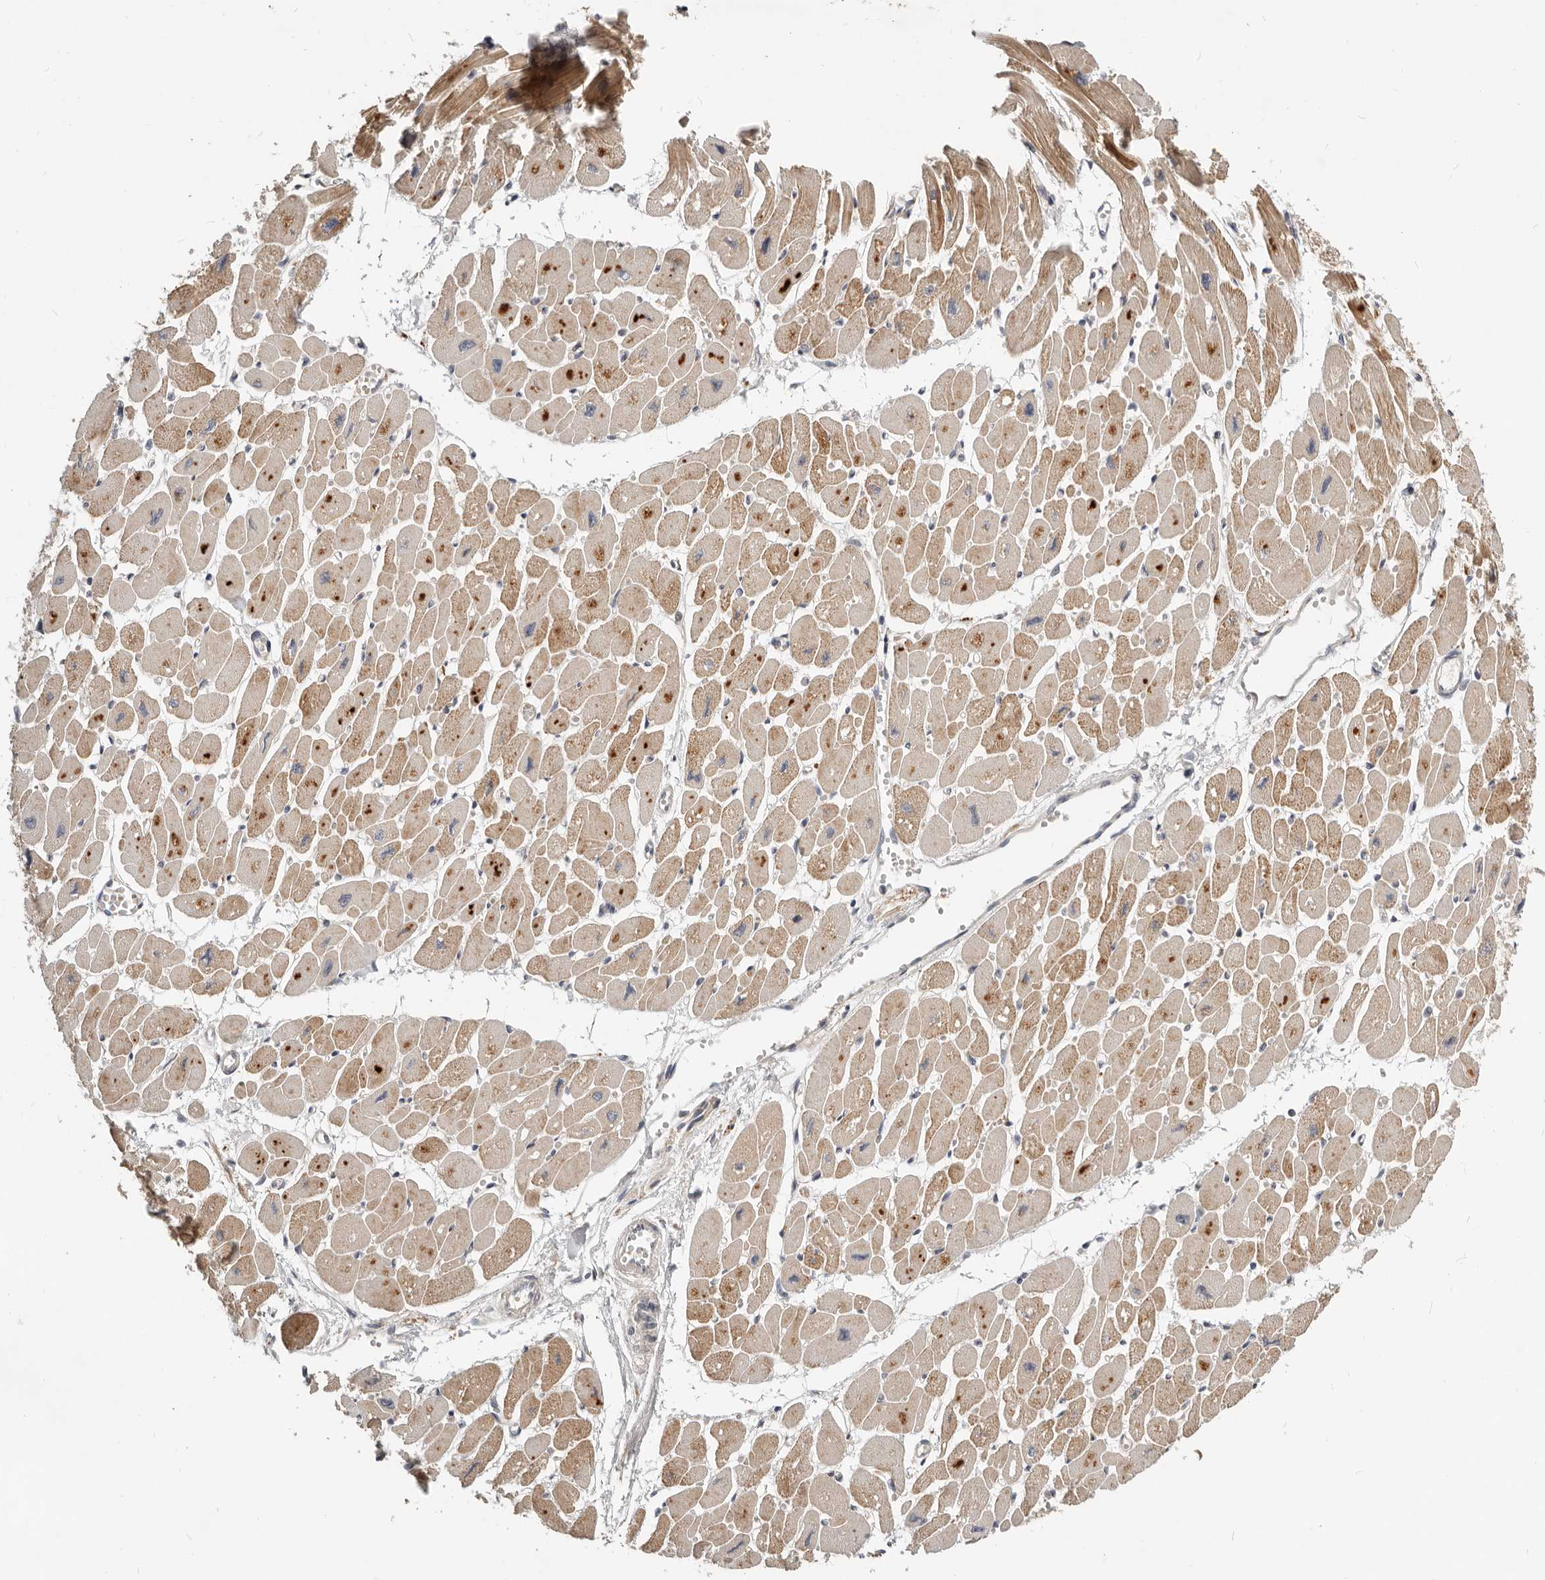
{"staining": {"intensity": "moderate", "quantity": ">75%", "location": "cytoplasmic/membranous"}, "tissue": "heart muscle", "cell_type": "Cardiomyocytes", "image_type": "normal", "snomed": [{"axis": "morphology", "description": "Normal tissue, NOS"}, {"axis": "topography", "description": "Heart"}], "caption": "An image showing moderate cytoplasmic/membranous expression in about >75% of cardiomyocytes in benign heart muscle, as visualized by brown immunohistochemical staining.", "gene": "NPY4R2", "patient": {"sex": "female", "age": 54}}